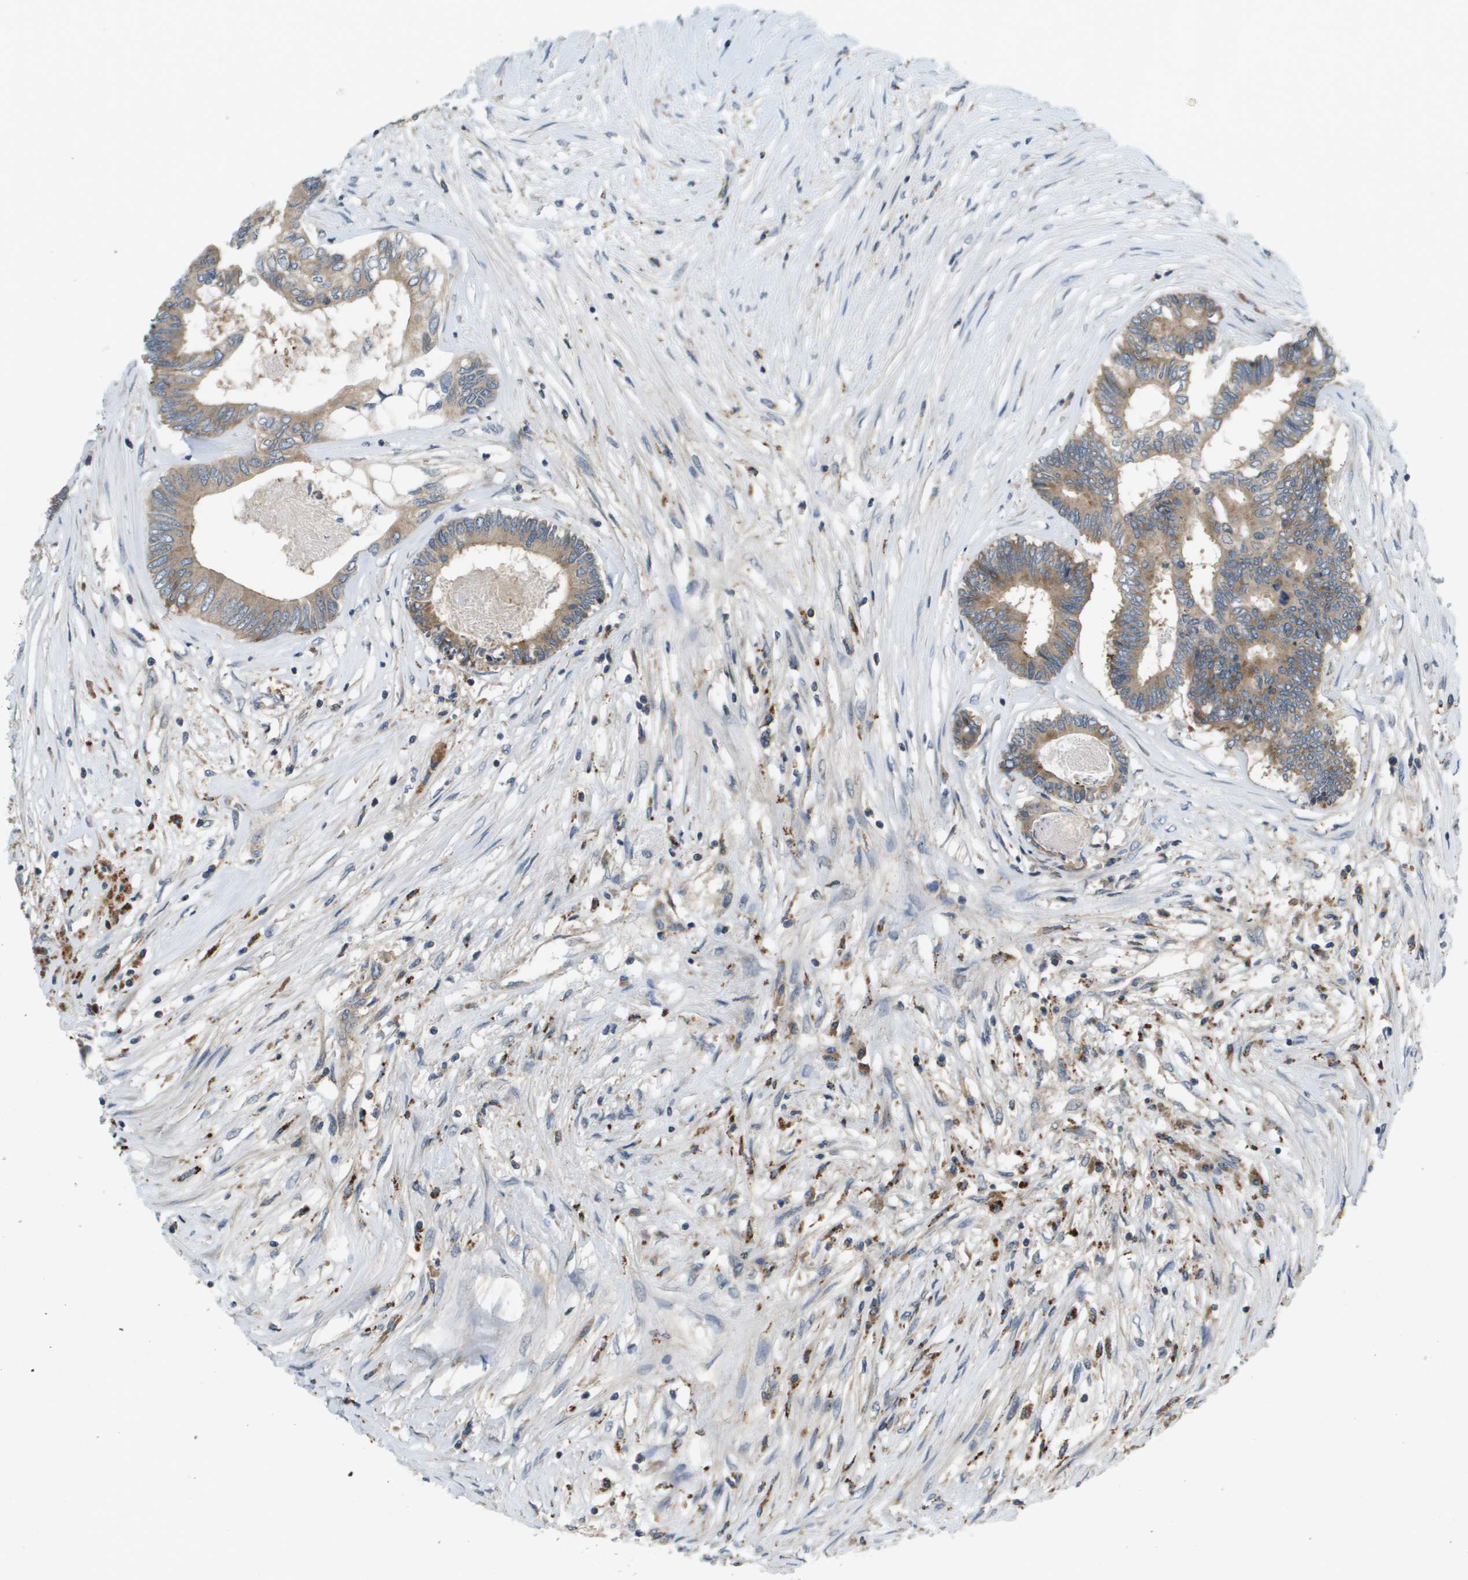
{"staining": {"intensity": "moderate", "quantity": ">75%", "location": "cytoplasmic/membranous"}, "tissue": "colorectal cancer", "cell_type": "Tumor cells", "image_type": "cancer", "snomed": [{"axis": "morphology", "description": "Adenocarcinoma, NOS"}, {"axis": "topography", "description": "Rectum"}], "caption": "Moderate cytoplasmic/membranous staining for a protein is present in approximately >75% of tumor cells of colorectal cancer using immunohistochemistry (IHC).", "gene": "SLC25A20", "patient": {"sex": "male", "age": 63}}